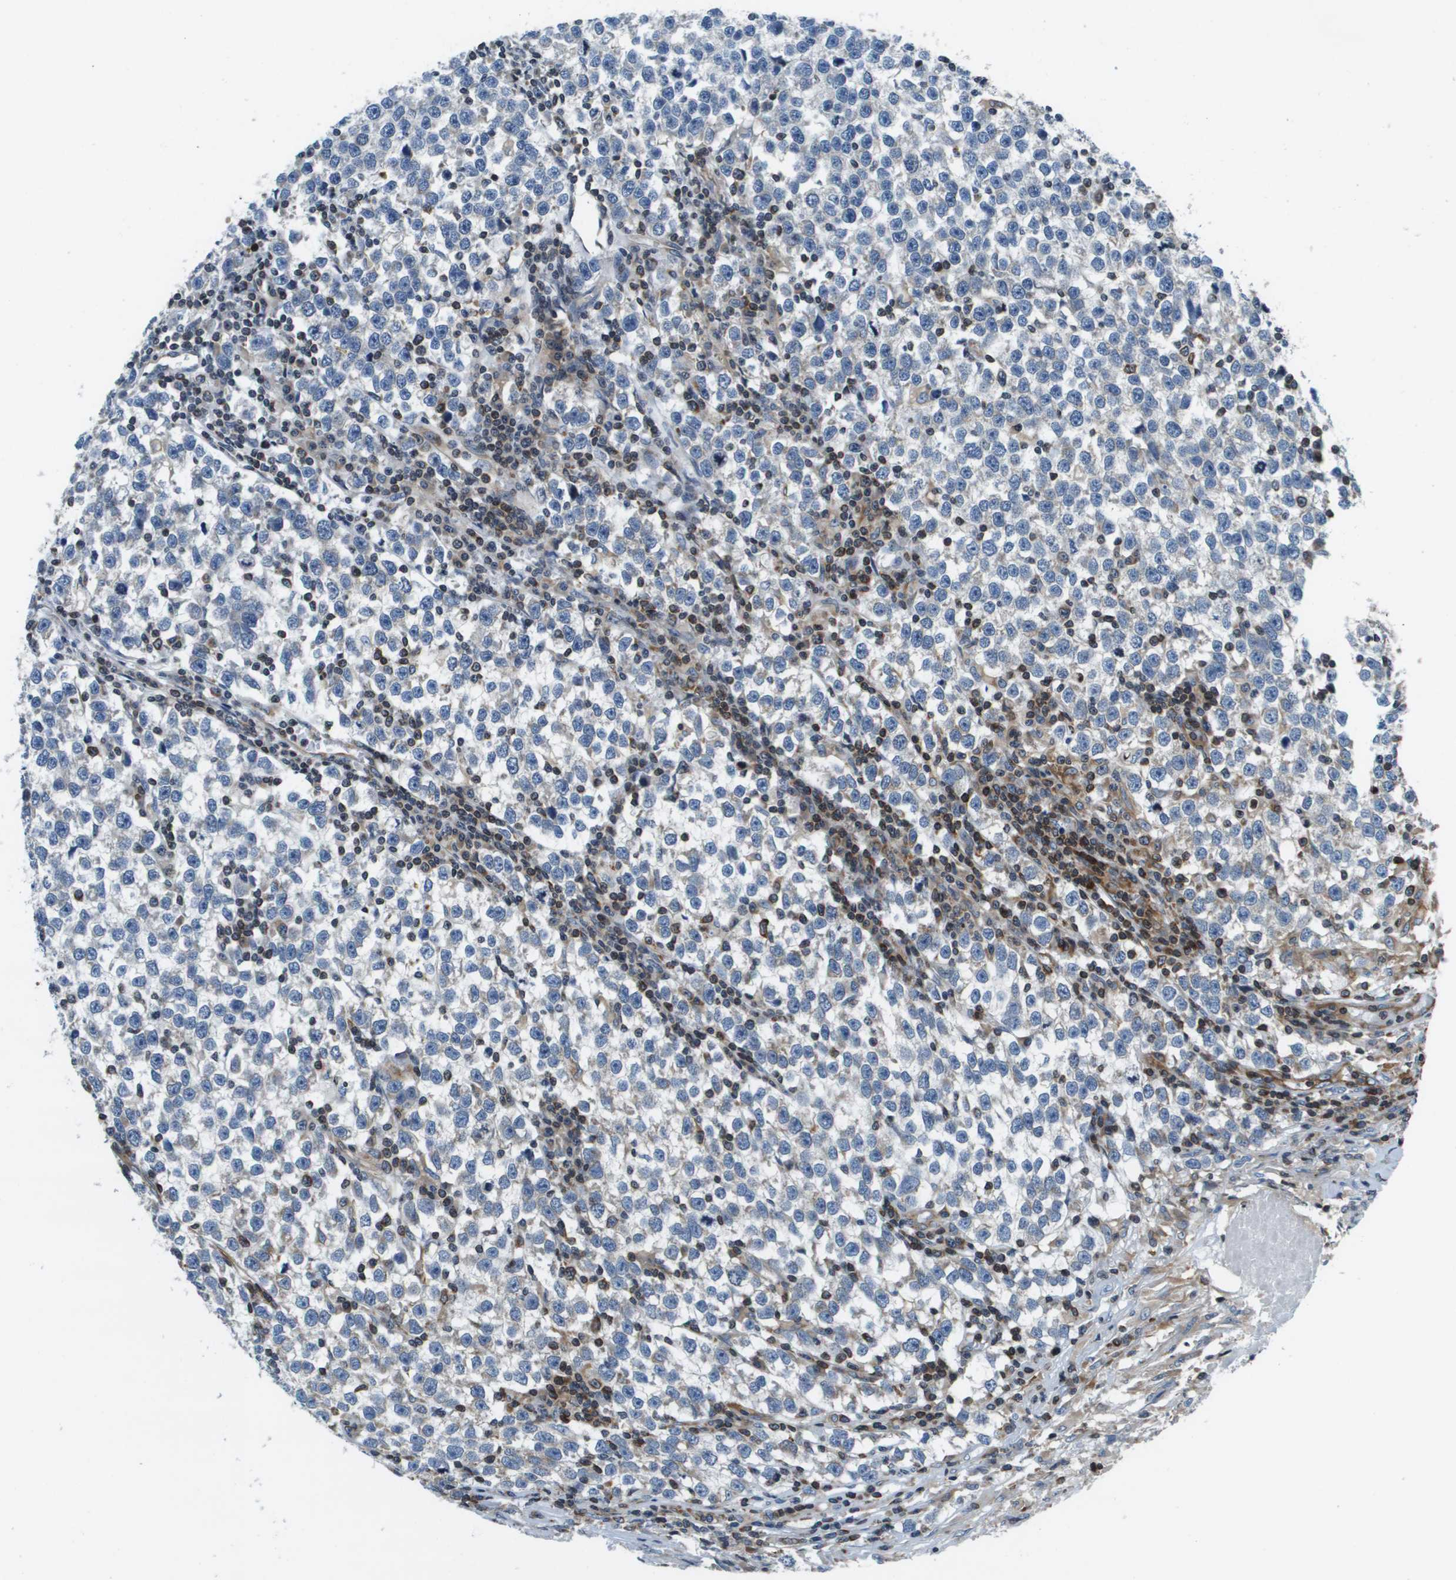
{"staining": {"intensity": "negative", "quantity": "none", "location": "none"}, "tissue": "testis cancer", "cell_type": "Tumor cells", "image_type": "cancer", "snomed": [{"axis": "morphology", "description": "Normal tissue, NOS"}, {"axis": "morphology", "description": "Seminoma, NOS"}, {"axis": "topography", "description": "Testis"}], "caption": "A high-resolution photomicrograph shows immunohistochemistry staining of testis cancer, which reveals no significant expression in tumor cells. The staining is performed using DAB brown chromogen with nuclei counter-stained in using hematoxylin.", "gene": "ESYT1", "patient": {"sex": "male", "age": 43}}